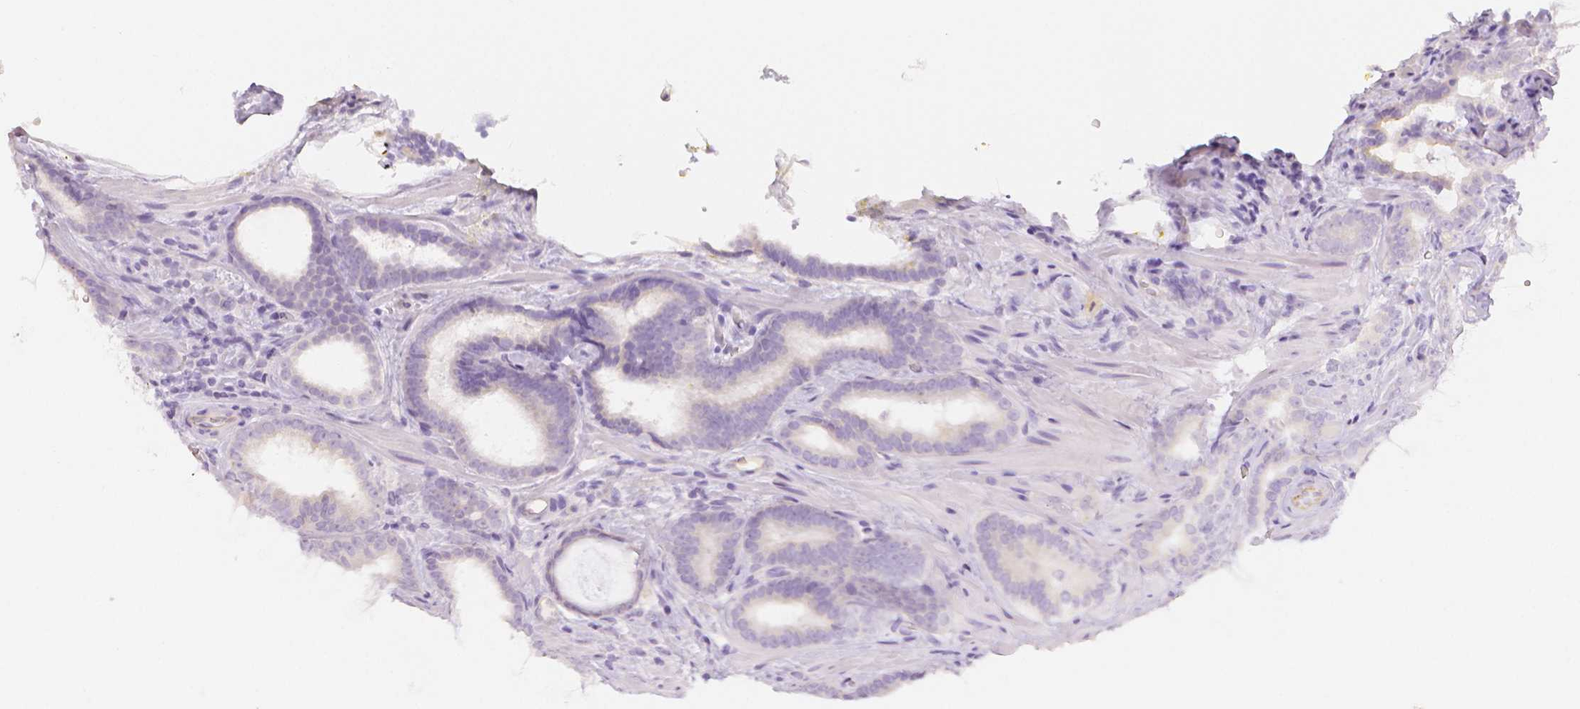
{"staining": {"intensity": "negative", "quantity": "none", "location": "none"}, "tissue": "prostate cancer", "cell_type": "Tumor cells", "image_type": "cancer", "snomed": [{"axis": "morphology", "description": "Adenocarcinoma, Low grade"}, {"axis": "topography", "description": "Prostate"}], "caption": "A histopathology image of low-grade adenocarcinoma (prostate) stained for a protein shows no brown staining in tumor cells.", "gene": "SLC27A5", "patient": {"sex": "male", "age": 63}}